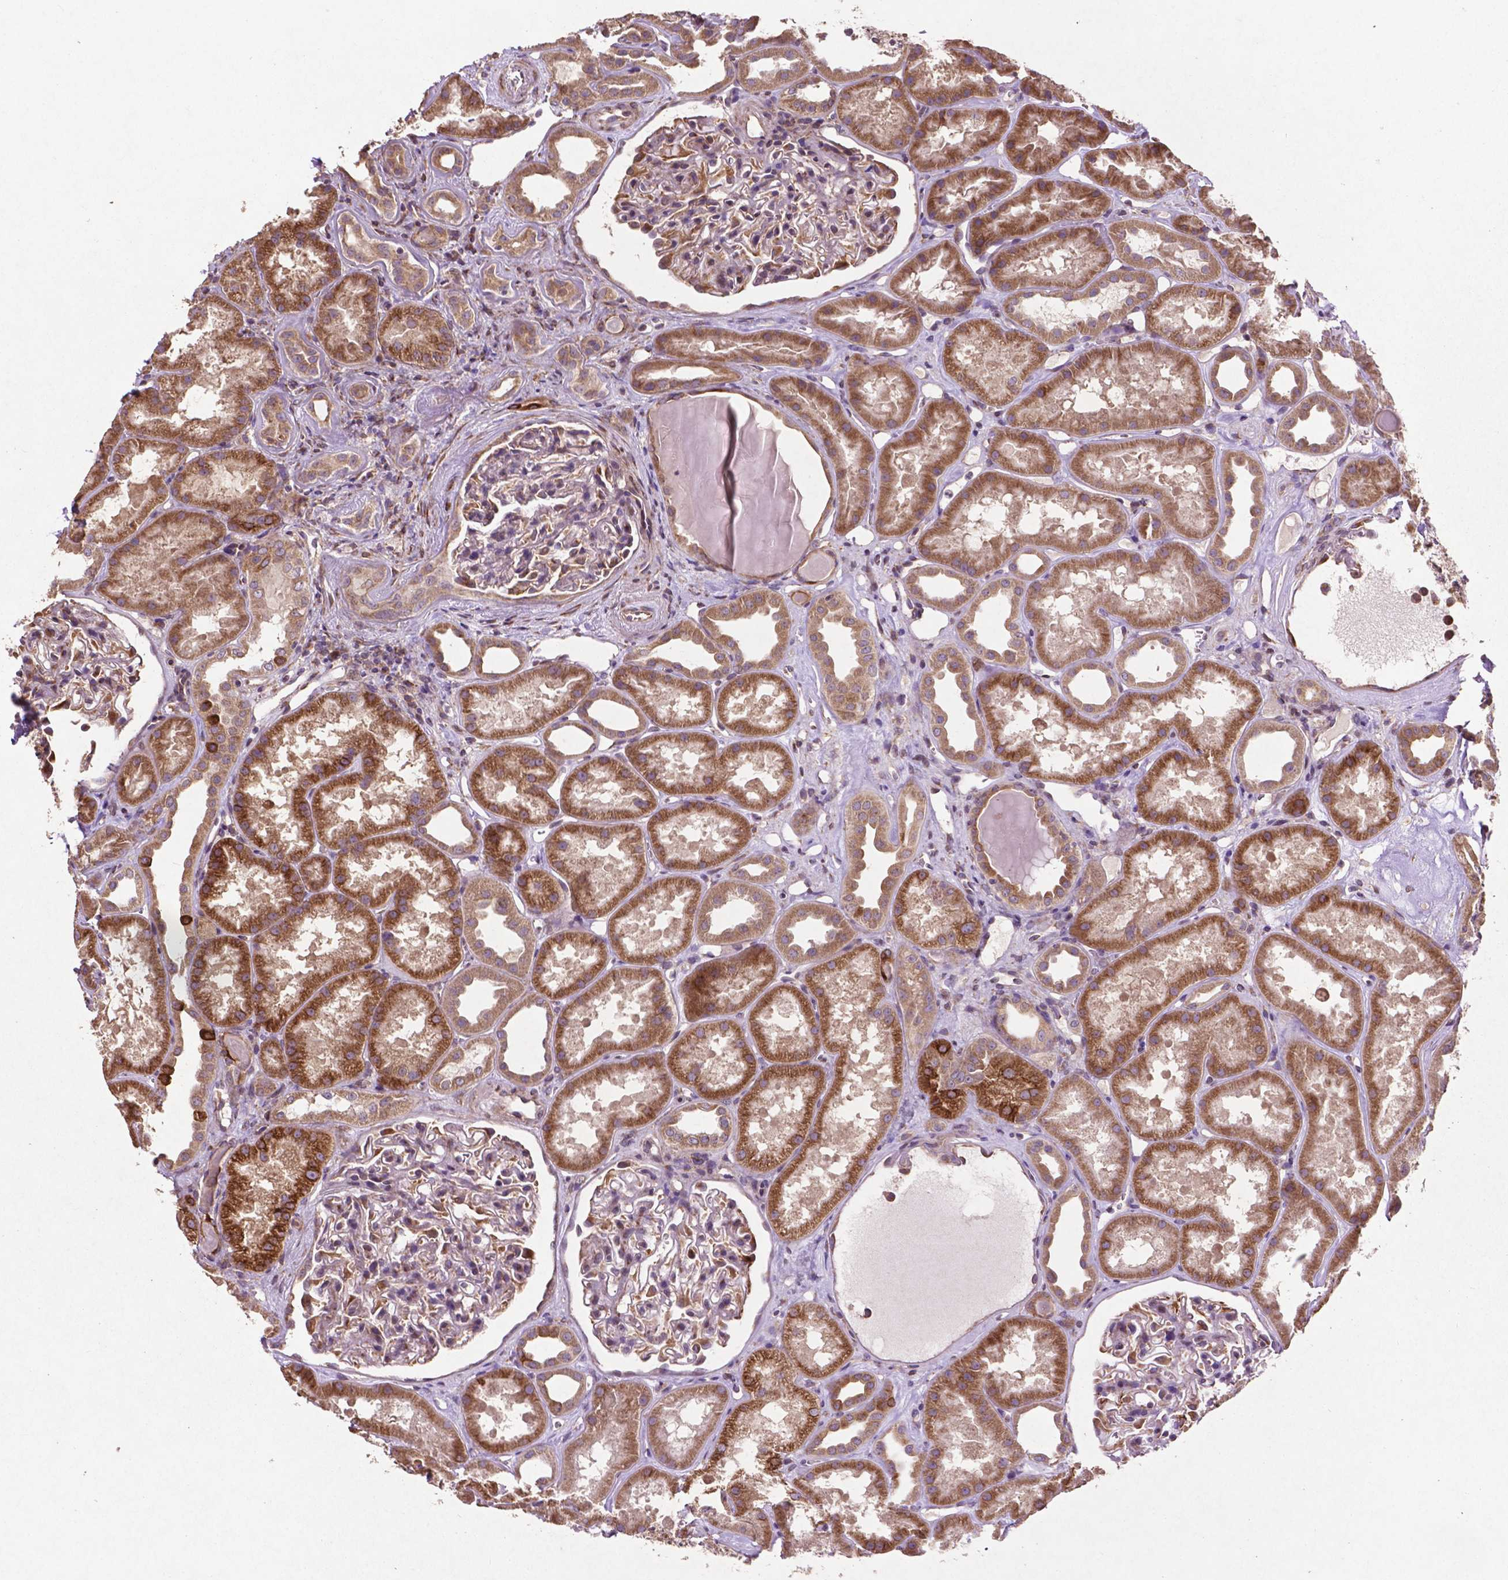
{"staining": {"intensity": "moderate", "quantity": "<25%", "location": "cytoplasmic/membranous"}, "tissue": "kidney", "cell_type": "Cells in glomeruli", "image_type": "normal", "snomed": [{"axis": "morphology", "description": "Normal tissue, NOS"}, {"axis": "topography", "description": "Kidney"}], "caption": "Moderate cytoplasmic/membranous staining for a protein is appreciated in approximately <25% of cells in glomeruli of unremarkable kidney using immunohistochemistry (IHC).", "gene": "MBTPS1", "patient": {"sex": "male", "age": 61}}